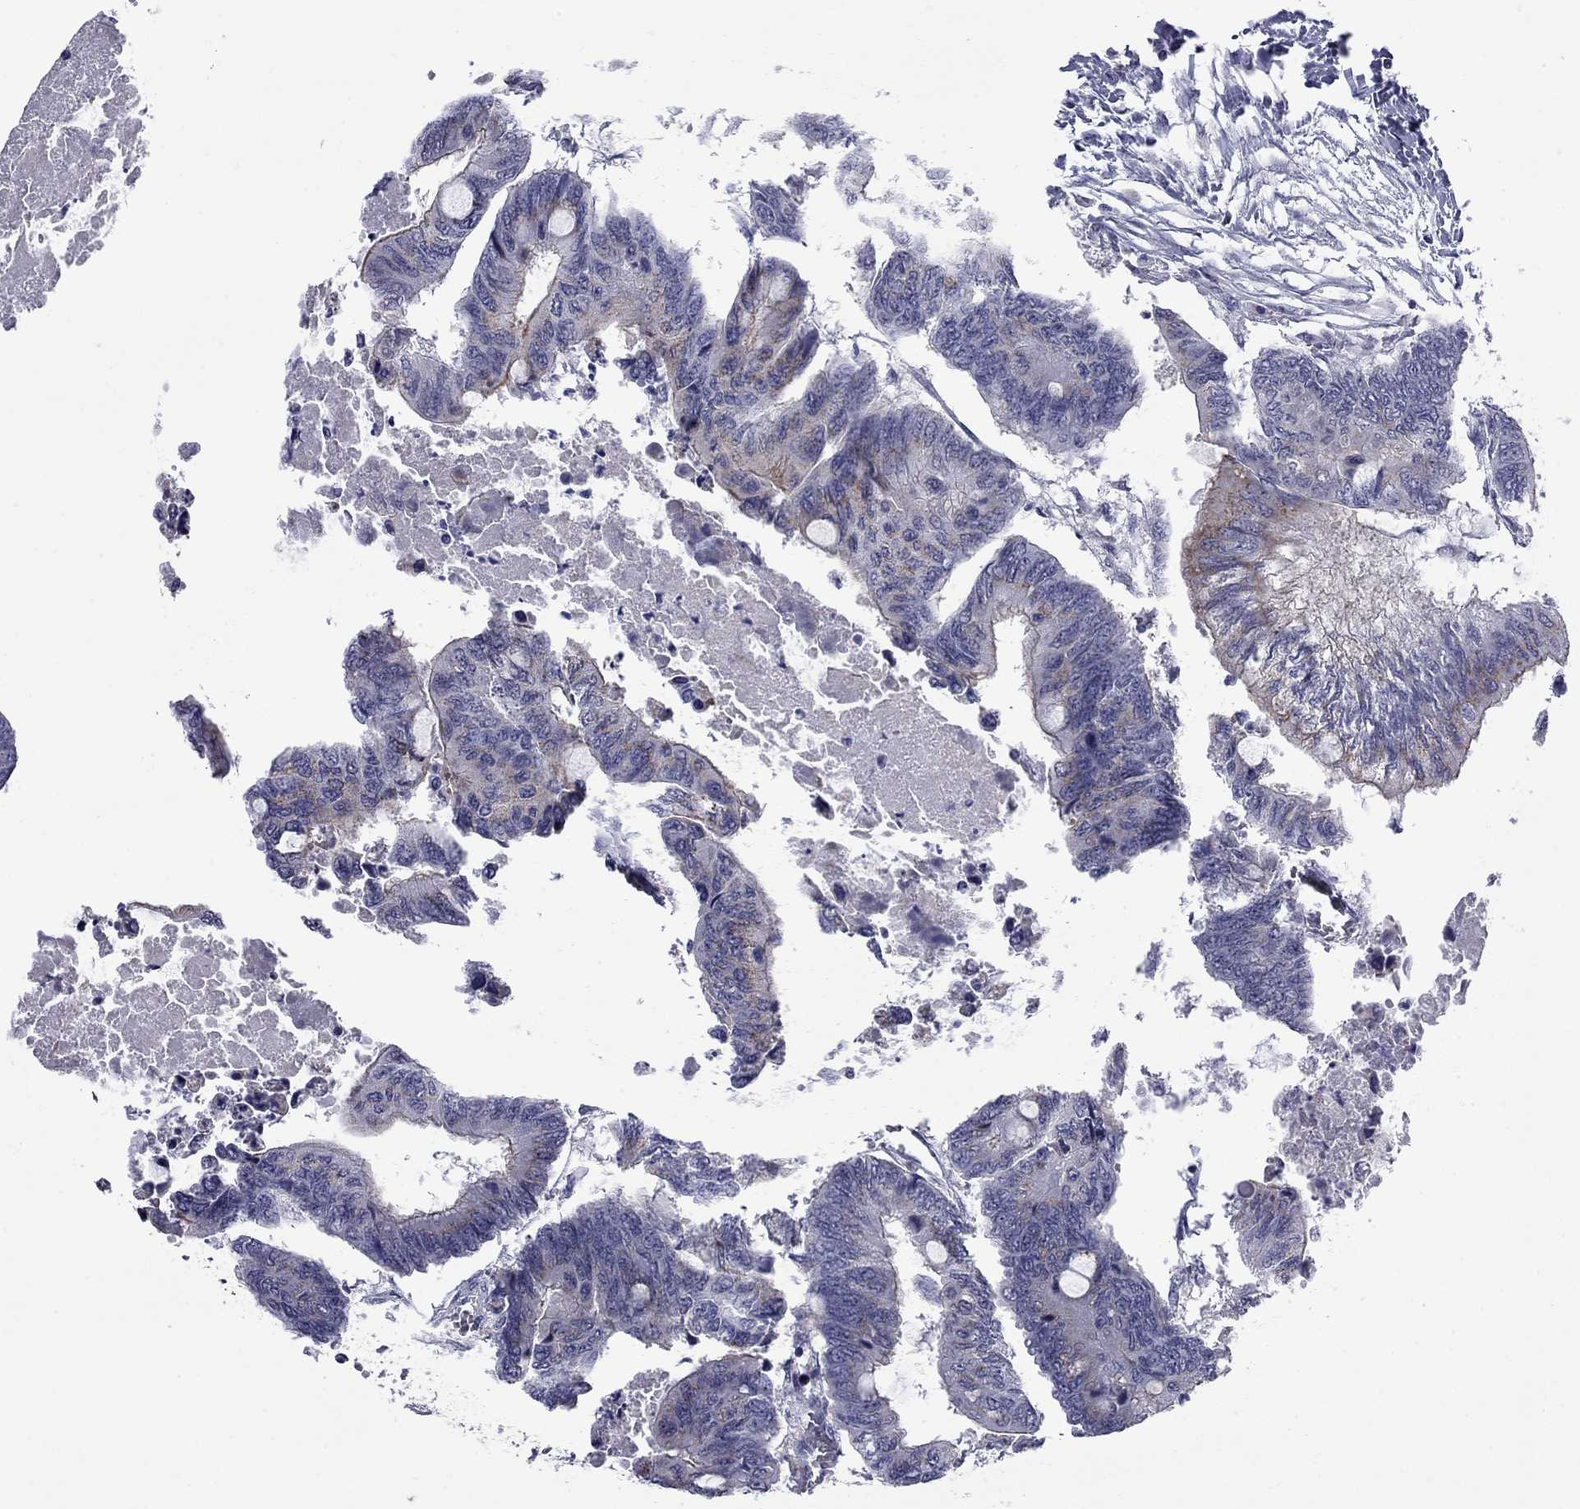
{"staining": {"intensity": "moderate", "quantity": "<25%", "location": "cytoplasmic/membranous"}, "tissue": "colorectal cancer", "cell_type": "Tumor cells", "image_type": "cancer", "snomed": [{"axis": "morphology", "description": "Normal tissue, NOS"}, {"axis": "morphology", "description": "Adenocarcinoma, NOS"}, {"axis": "topography", "description": "Rectum"}, {"axis": "topography", "description": "Peripheral nerve tissue"}], "caption": "Colorectal adenocarcinoma was stained to show a protein in brown. There is low levels of moderate cytoplasmic/membranous staining in approximately <25% of tumor cells.", "gene": "HTR4", "patient": {"sex": "male", "age": 92}}